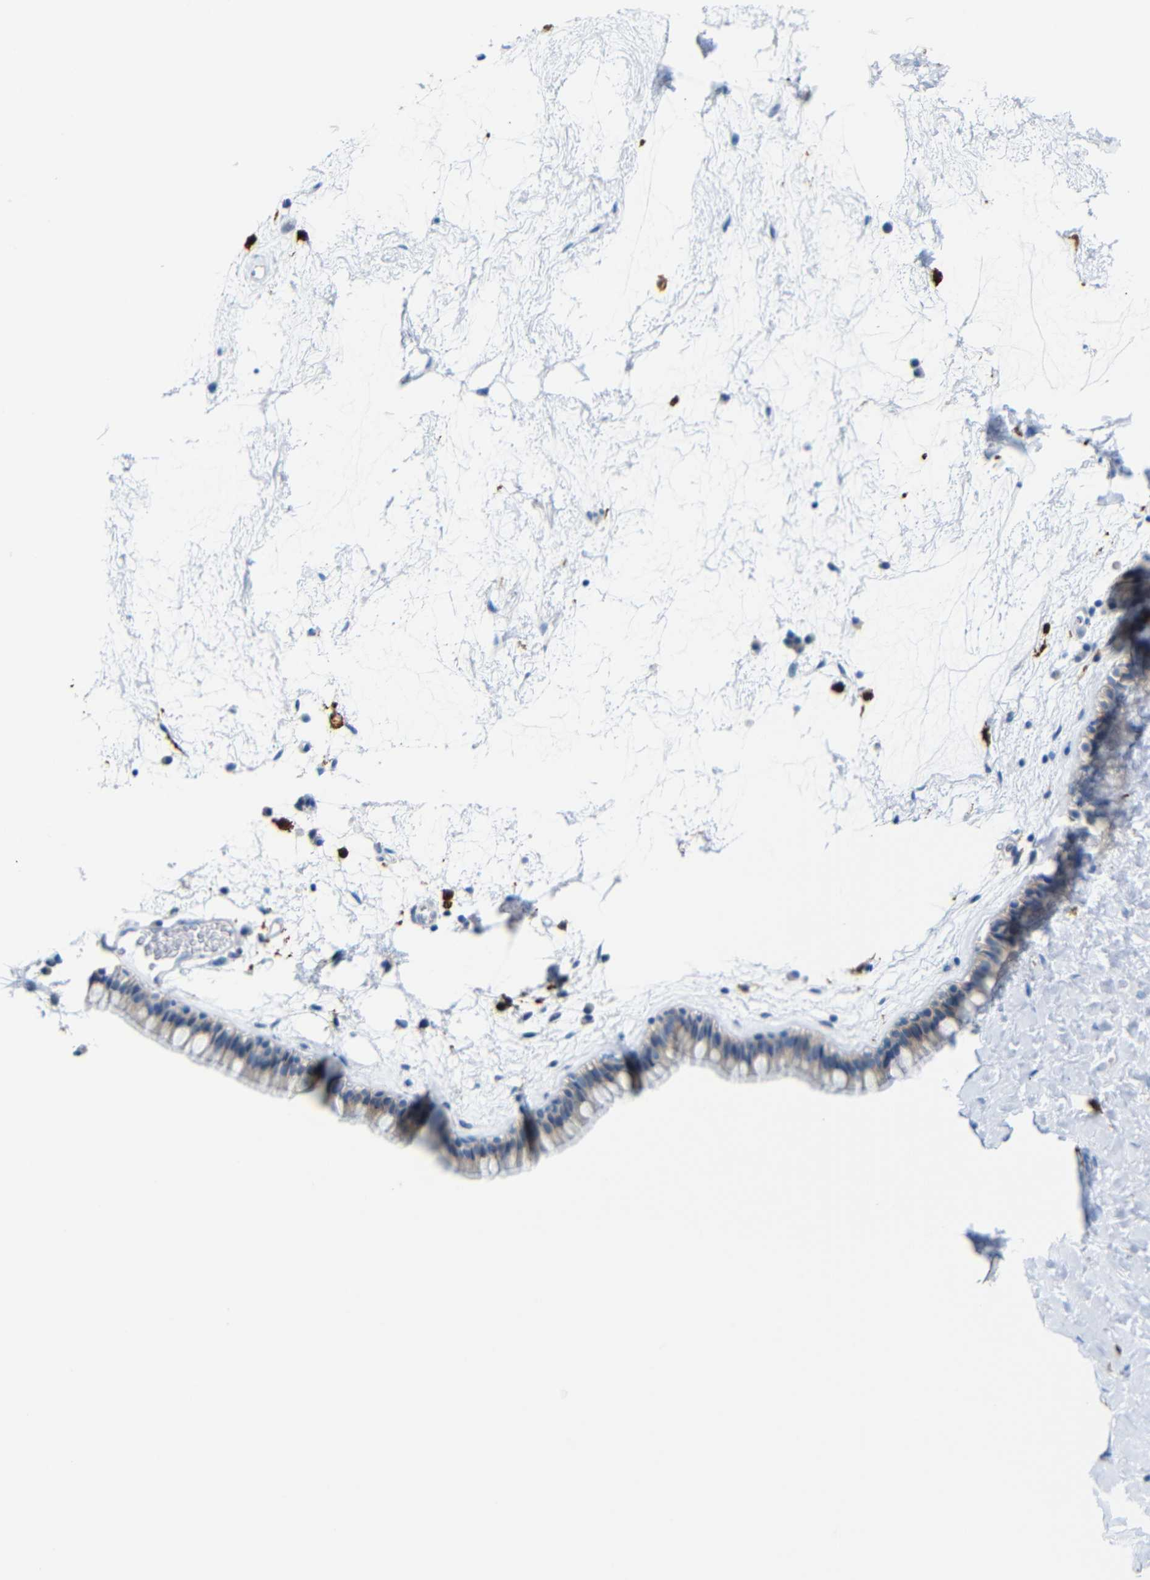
{"staining": {"intensity": "weak", "quantity": "25%-75%", "location": "cytoplasmic/membranous,nuclear"}, "tissue": "nasopharynx", "cell_type": "Respiratory epithelial cells", "image_type": "normal", "snomed": [{"axis": "morphology", "description": "Normal tissue, NOS"}, {"axis": "morphology", "description": "Inflammation, NOS"}, {"axis": "topography", "description": "Nasopharynx"}], "caption": "Respiratory epithelial cells show low levels of weak cytoplasmic/membranous,nuclear expression in about 25%-75% of cells in benign human nasopharynx. The protein of interest is stained brown, and the nuclei are stained in blue (DAB (3,3'-diaminobenzidine) IHC with brightfield microscopy, high magnification).", "gene": "C1orf210", "patient": {"sex": "male", "age": 48}}